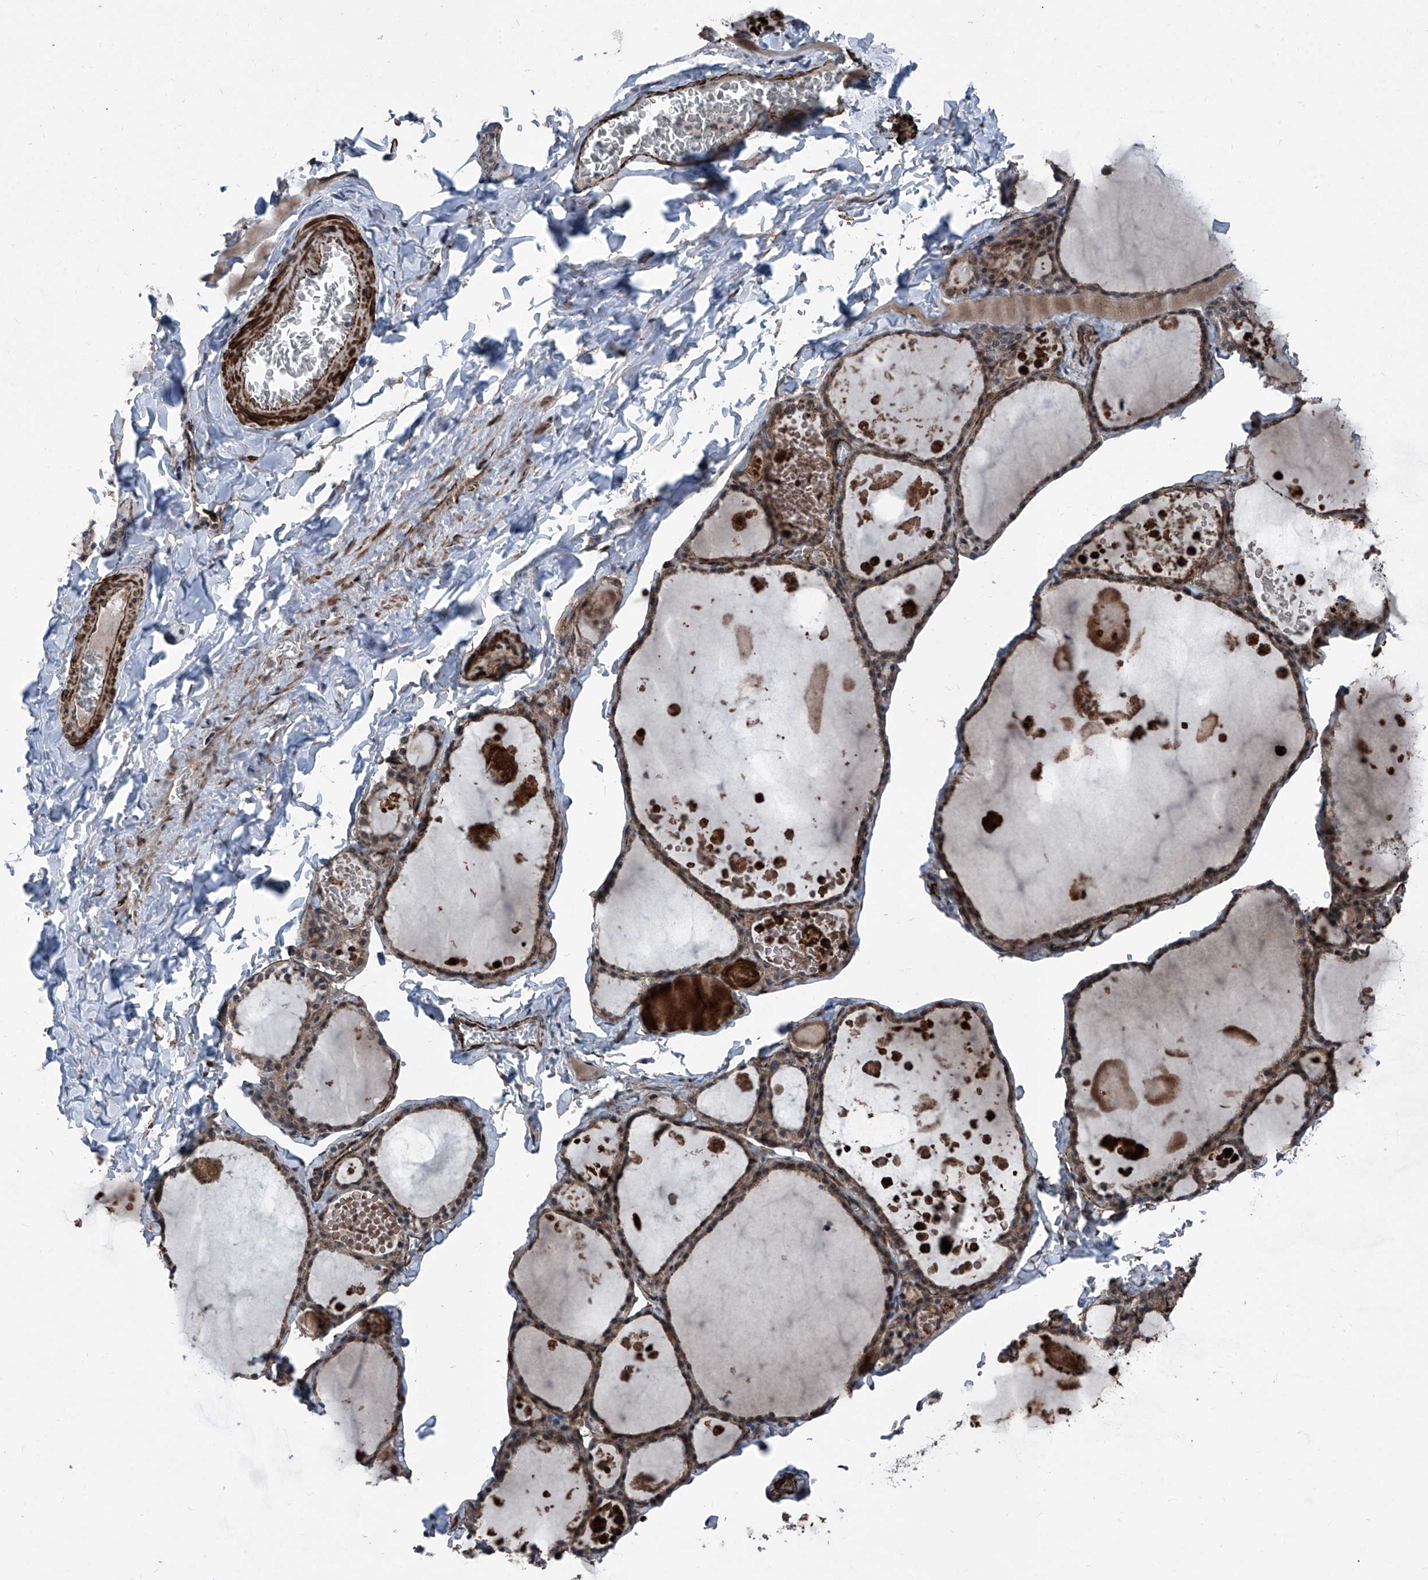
{"staining": {"intensity": "weak", "quantity": ">75%", "location": "cytoplasmic/membranous,nuclear"}, "tissue": "thyroid gland", "cell_type": "Glandular cells", "image_type": "normal", "snomed": [{"axis": "morphology", "description": "Normal tissue, NOS"}, {"axis": "topography", "description": "Thyroid gland"}], "caption": "Weak cytoplasmic/membranous,nuclear positivity is appreciated in about >75% of glandular cells in benign thyroid gland. (DAB IHC with brightfield microscopy, high magnification).", "gene": "COA7", "patient": {"sex": "male", "age": 56}}